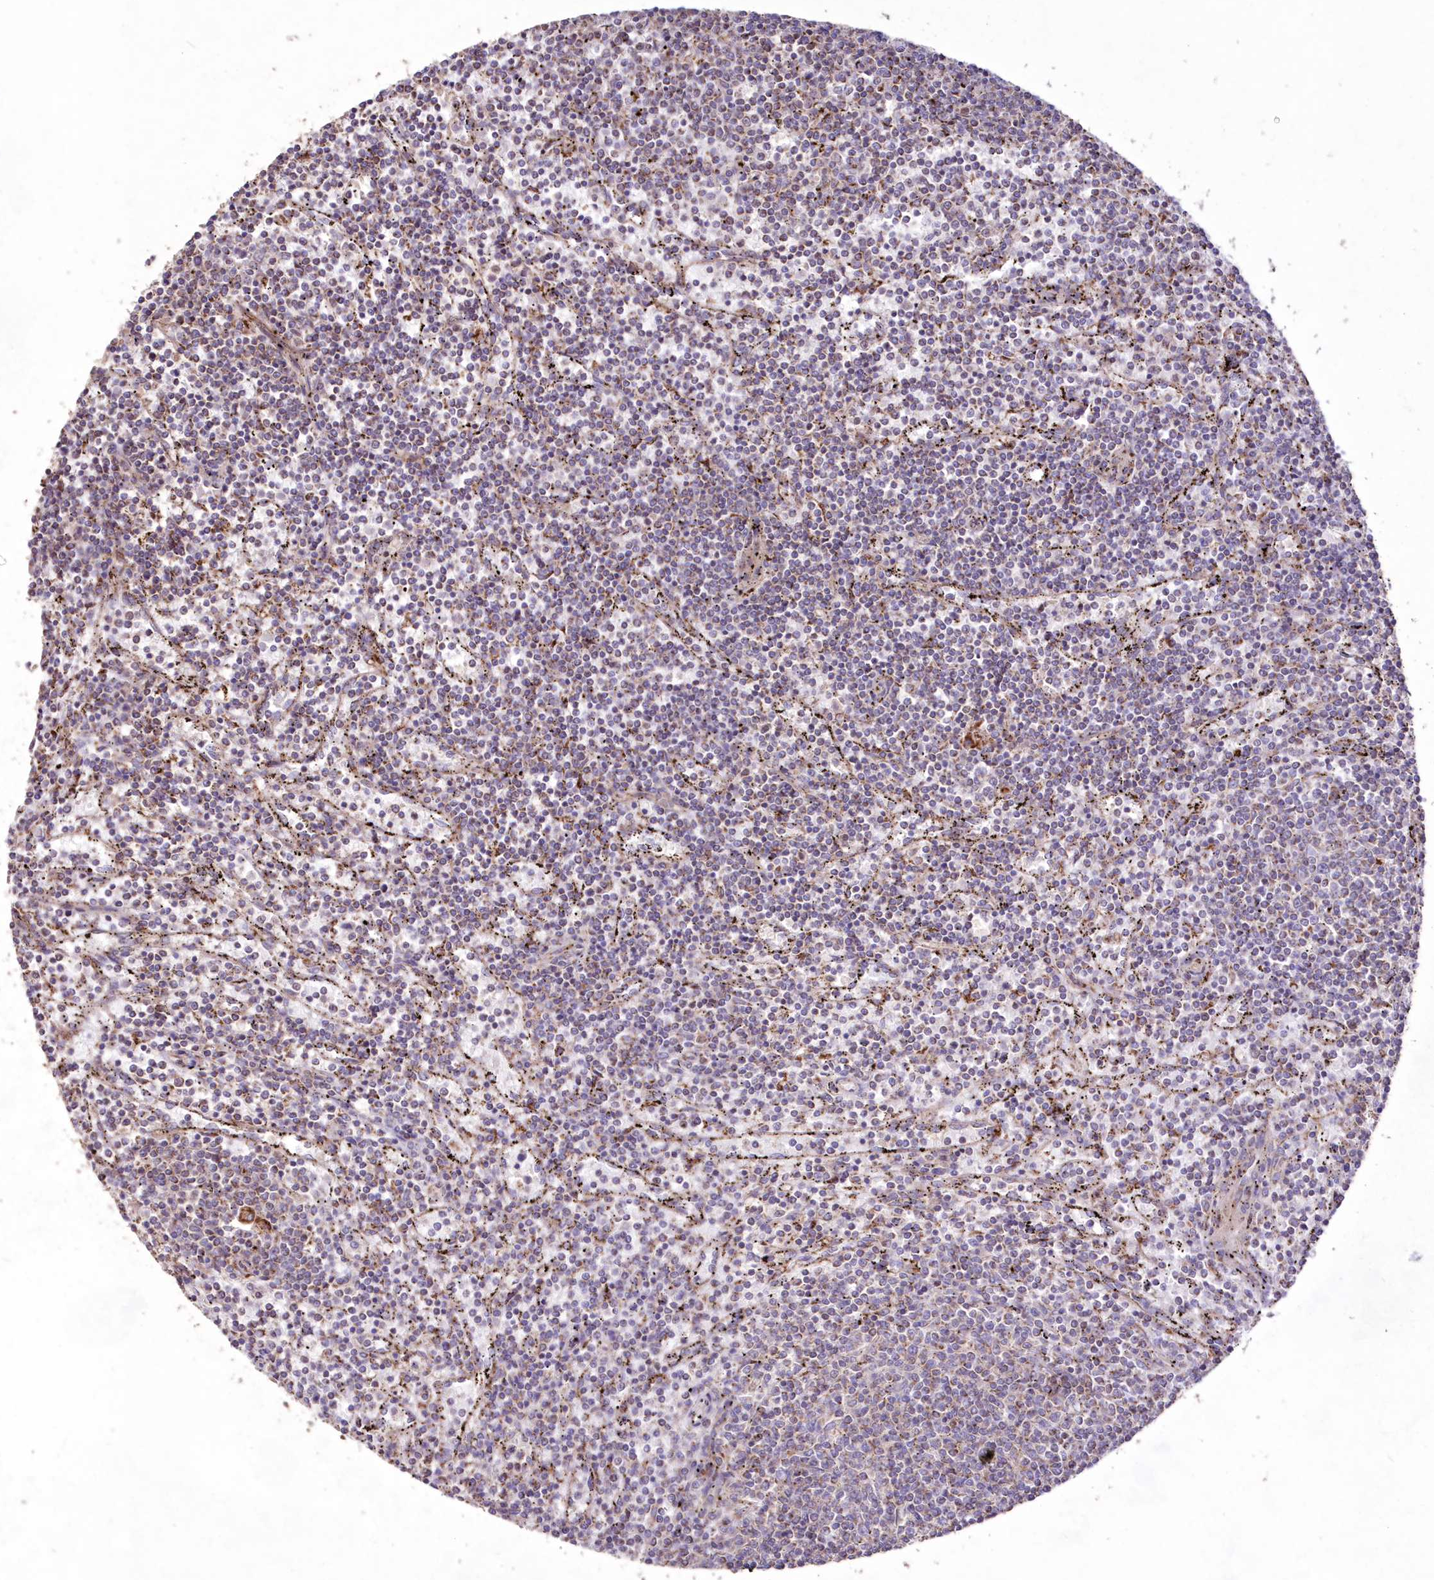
{"staining": {"intensity": "weak", "quantity": "25%-75%", "location": "cytoplasmic/membranous"}, "tissue": "lymphoma", "cell_type": "Tumor cells", "image_type": "cancer", "snomed": [{"axis": "morphology", "description": "Malignant lymphoma, non-Hodgkin's type, Low grade"}, {"axis": "topography", "description": "Spleen"}], "caption": "Immunohistochemical staining of lymphoma displays low levels of weak cytoplasmic/membranous protein expression in approximately 25%-75% of tumor cells.", "gene": "HADHB", "patient": {"sex": "female", "age": 50}}